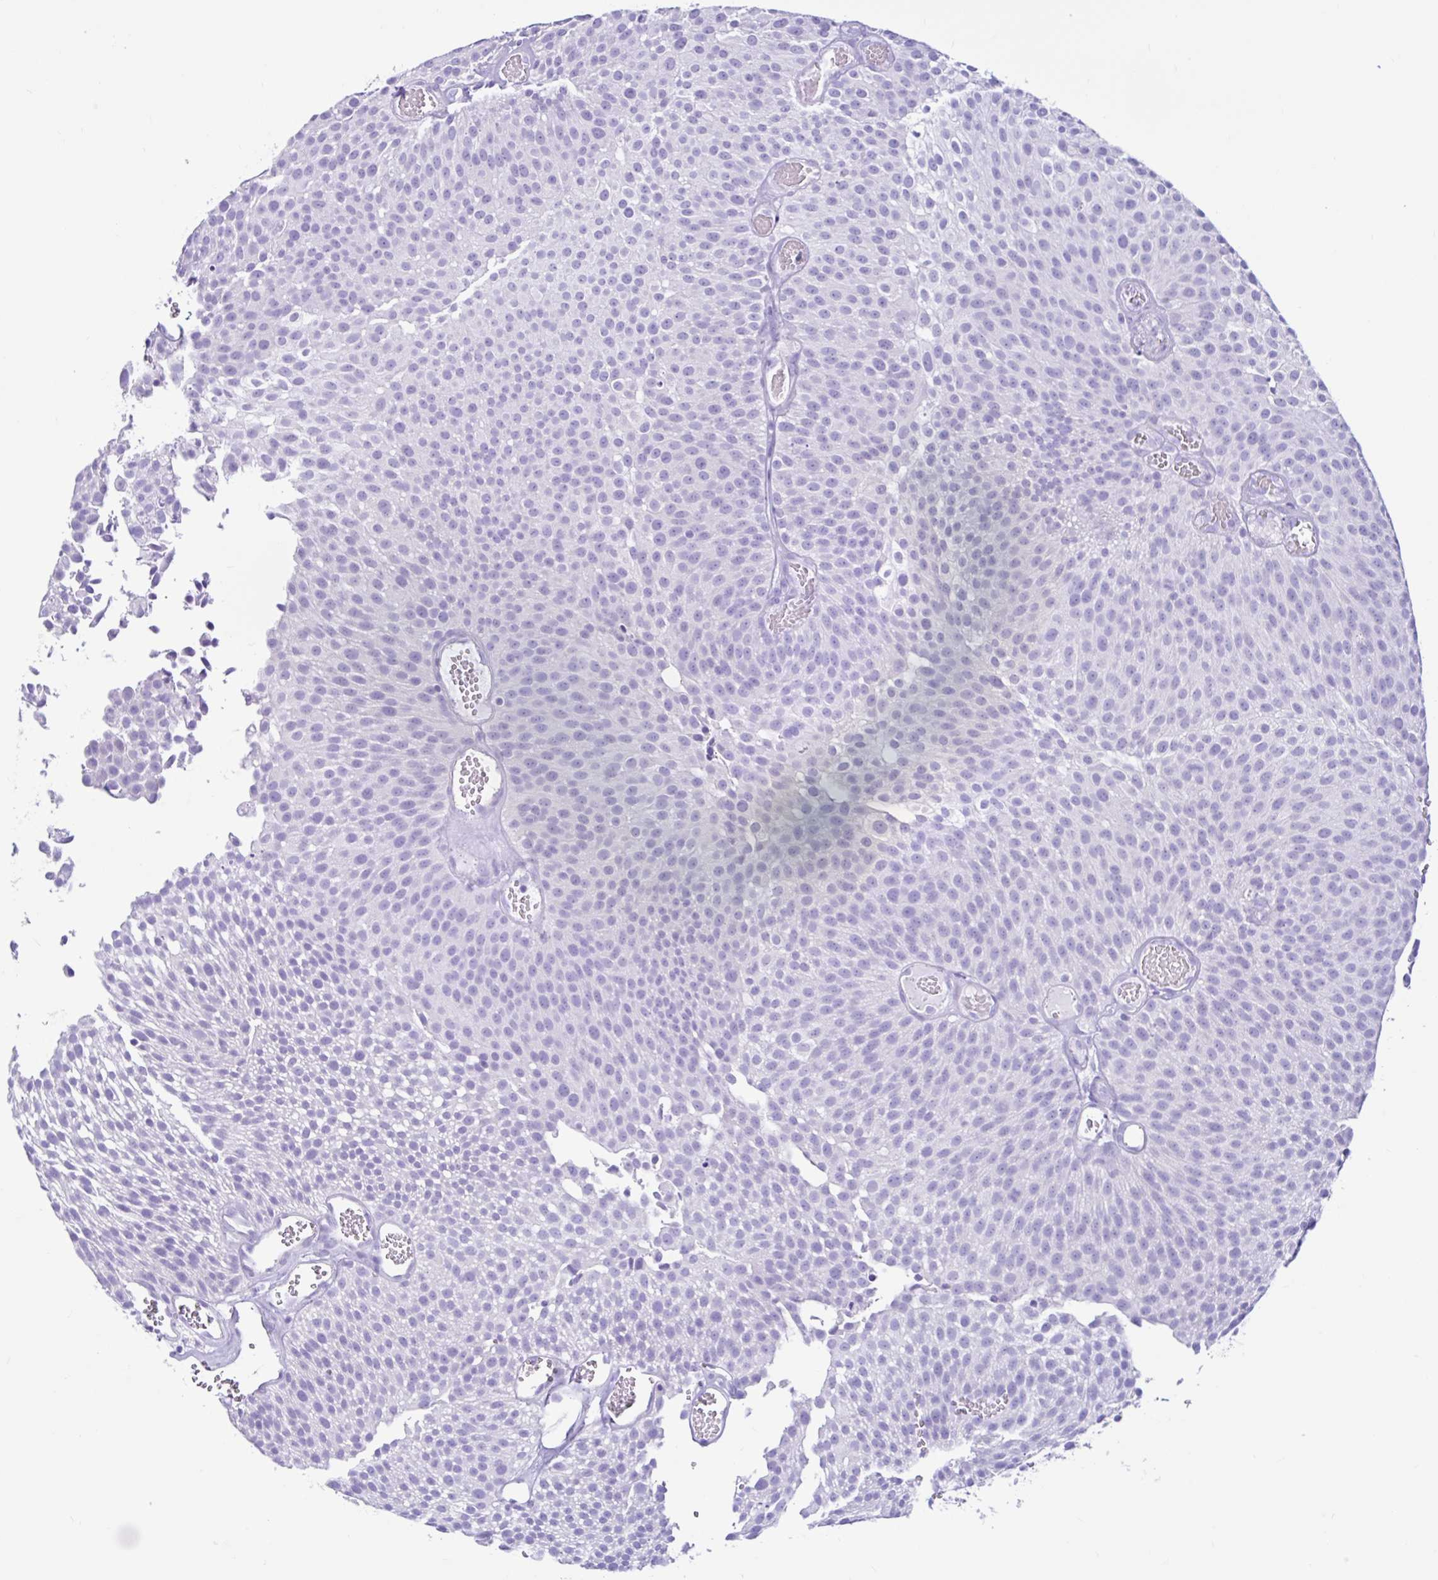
{"staining": {"intensity": "negative", "quantity": "none", "location": "none"}, "tissue": "urothelial cancer", "cell_type": "Tumor cells", "image_type": "cancer", "snomed": [{"axis": "morphology", "description": "Urothelial carcinoma, Low grade"}, {"axis": "topography", "description": "Urinary bladder"}], "caption": "Immunohistochemistry histopathology image of neoplastic tissue: human urothelial cancer stained with DAB exhibits no significant protein staining in tumor cells.", "gene": "CYP19A1", "patient": {"sex": "female", "age": 79}}